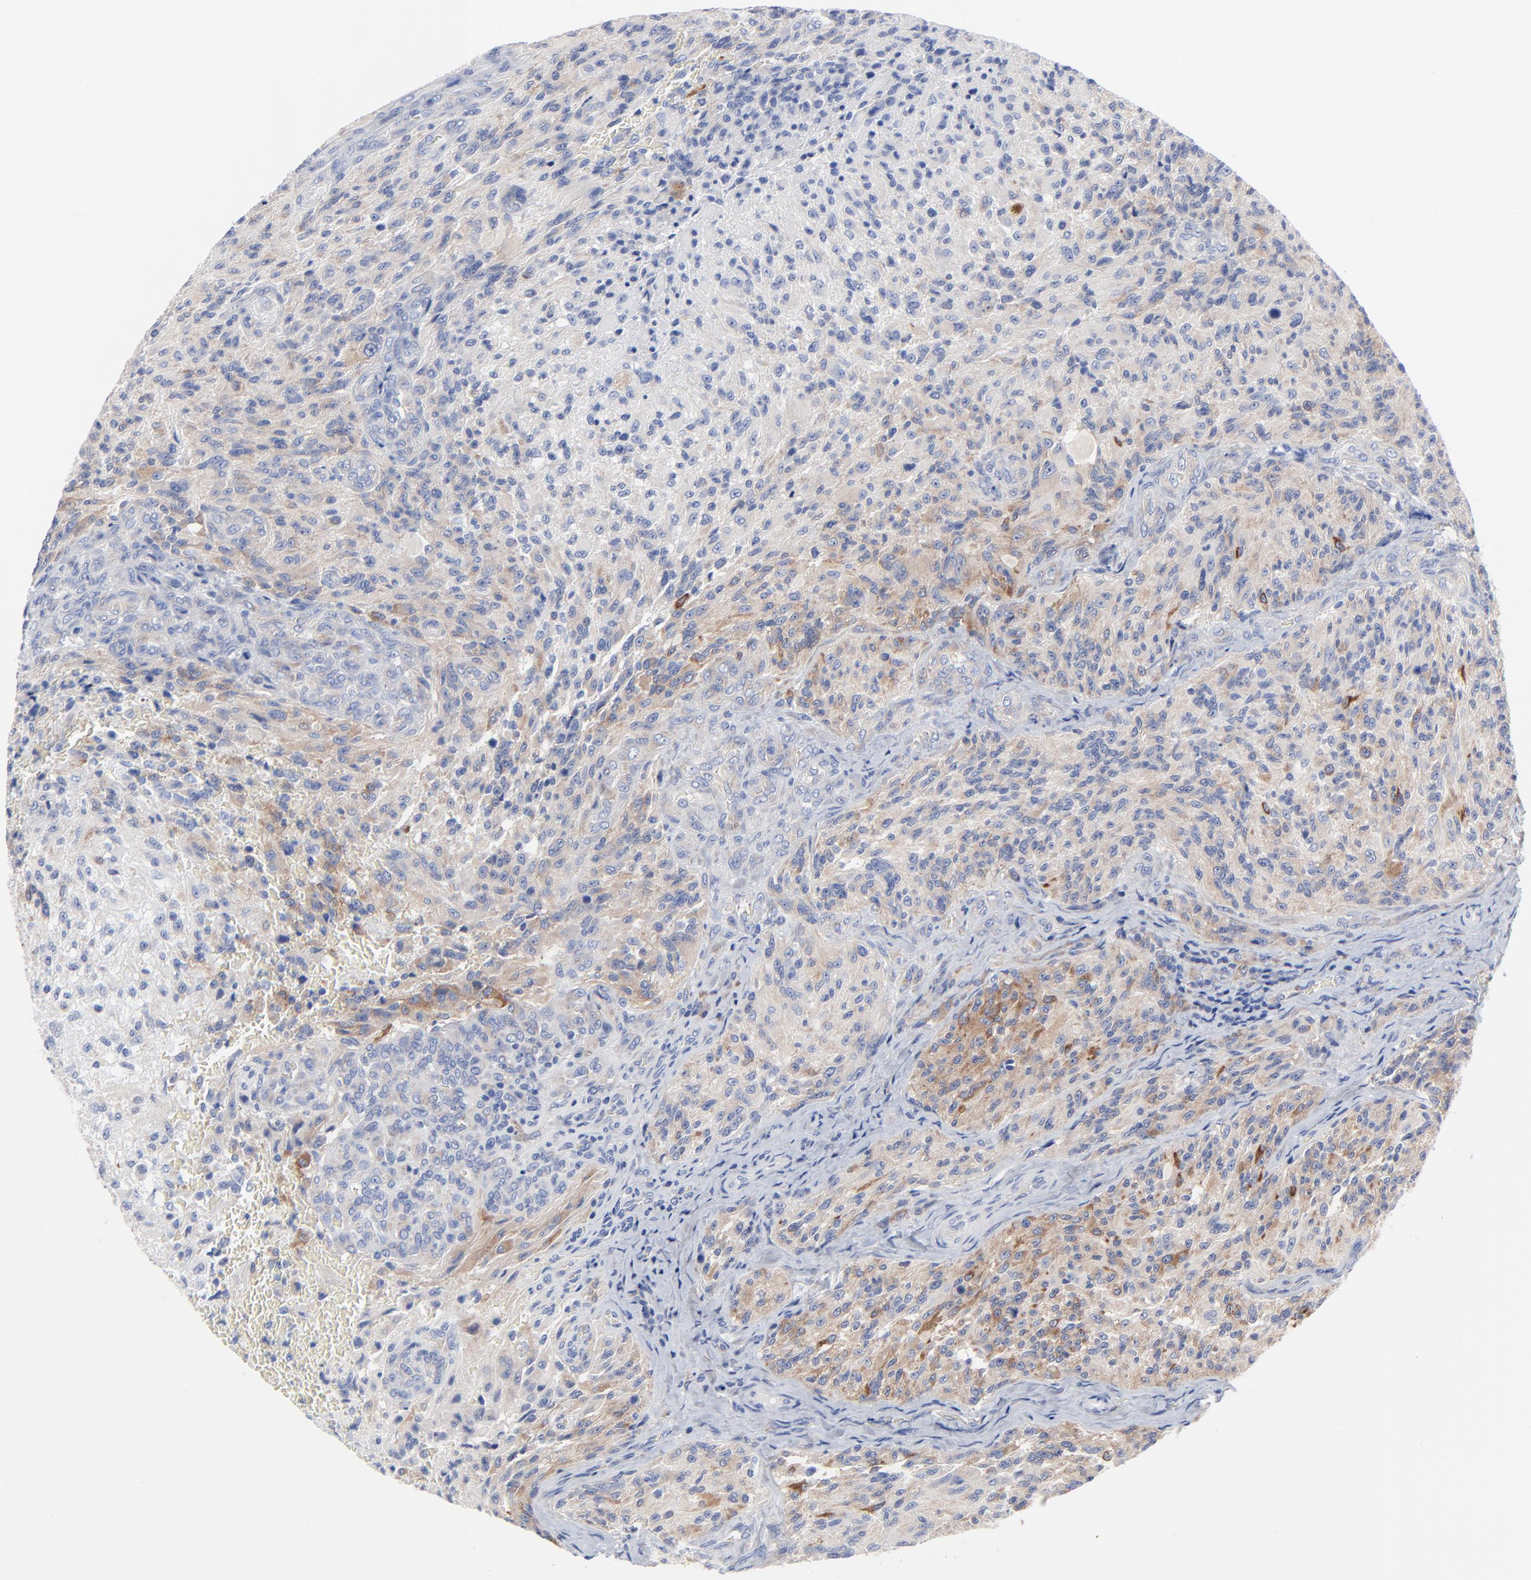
{"staining": {"intensity": "moderate", "quantity": "25%-75%", "location": "cytoplasmic/membranous"}, "tissue": "glioma", "cell_type": "Tumor cells", "image_type": "cancer", "snomed": [{"axis": "morphology", "description": "Normal tissue, NOS"}, {"axis": "morphology", "description": "Glioma, malignant, High grade"}, {"axis": "topography", "description": "Cerebral cortex"}], "caption": "The image displays staining of glioma, revealing moderate cytoplasmic/membranous protein staining (brown color) within tumor cells.", "gene": "STAT2", "patient": {"sex": "male", "age": 56}}